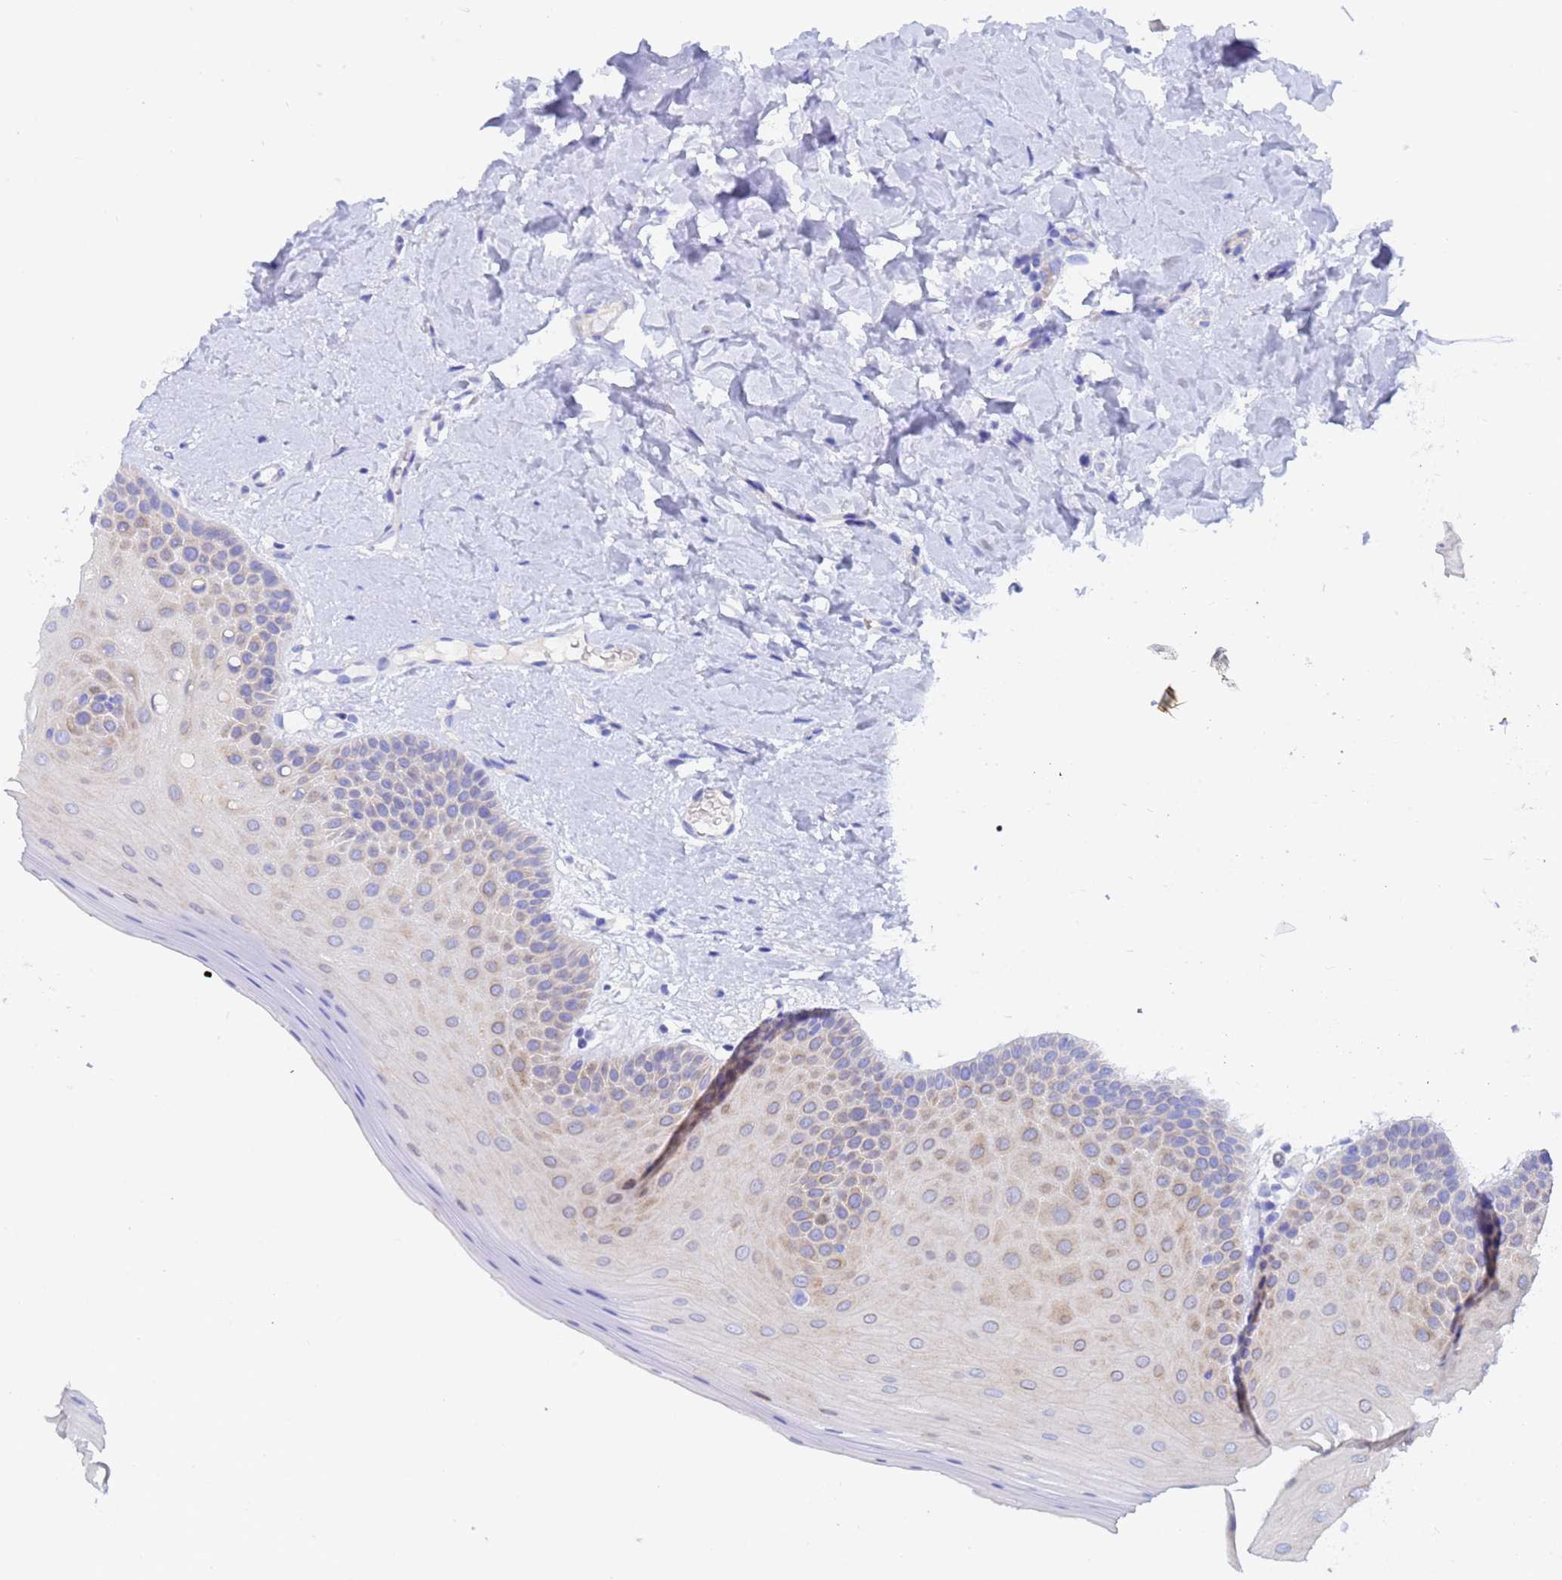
{"staining": {"intensity": "weak", "quantity": "<25%", "location": "cytoplasmic/membranous"}, "tissue": "oral mucosa", "cell_type": "Squamous epithelial cells", "image_type": "normal", "snomed": [{"axis": "morphology", "description": "Normal tissue, NOS"}, {"axis": "topography", "description": "Oral tissue"}], "caption": "Normal oral mucosa was stained to show a protein in brown. There is no significant positivity in squamous epithelial cells. Brightfield microscopy of immunohistochemistry (IHC) stained with DAB (3,3'-diaminobenzidine) (brown) and hematoxylin (blue), captured at high magnification.", "gene": "UBE2O", "patient": {"sex": "female", "age": 67}}